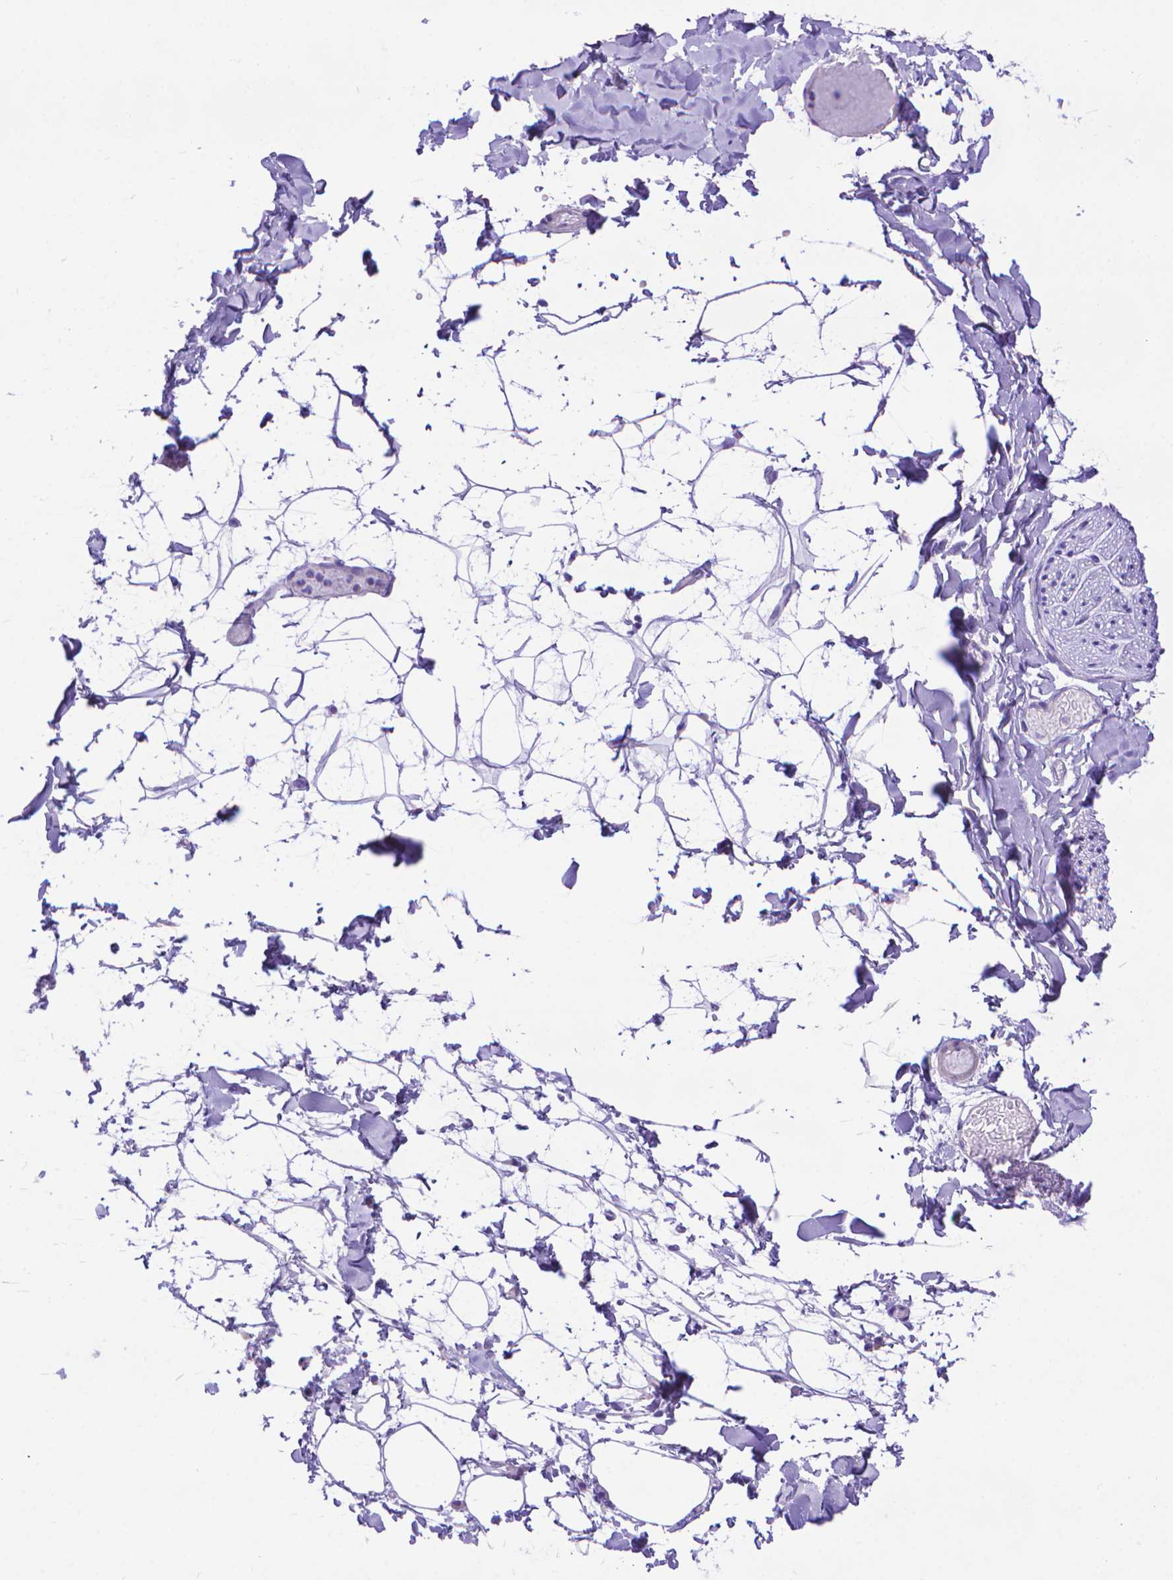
{"staining": {"intensity": "negative", "quantity": "none", "location": "none"}, "tissue": "adipose tissue", "cell_type": "Adipocytes", "image_type": "normal", "snomed": [{"axis": "morphology", "description": "Normal tissue, NOS"}, {"axis": "topography", "description": "Gallbladder"}, {"axis": "topography", "description": "Peripheral nerve tissue"}], "caption": "High magnification brightfield microscopy of unremarkable adipose tissue stained with DAB (brown) and counterstained with hematoxylin (blue): adipocytes show no significant positivity. (Stains: DAB immunohistochemistry (IHC) with hematoxylin counter stain, Microscopy: brightfield microscopy at high magnification).", "gene": "DHRS2", "patient": {"sex": "female", "age": 45}}